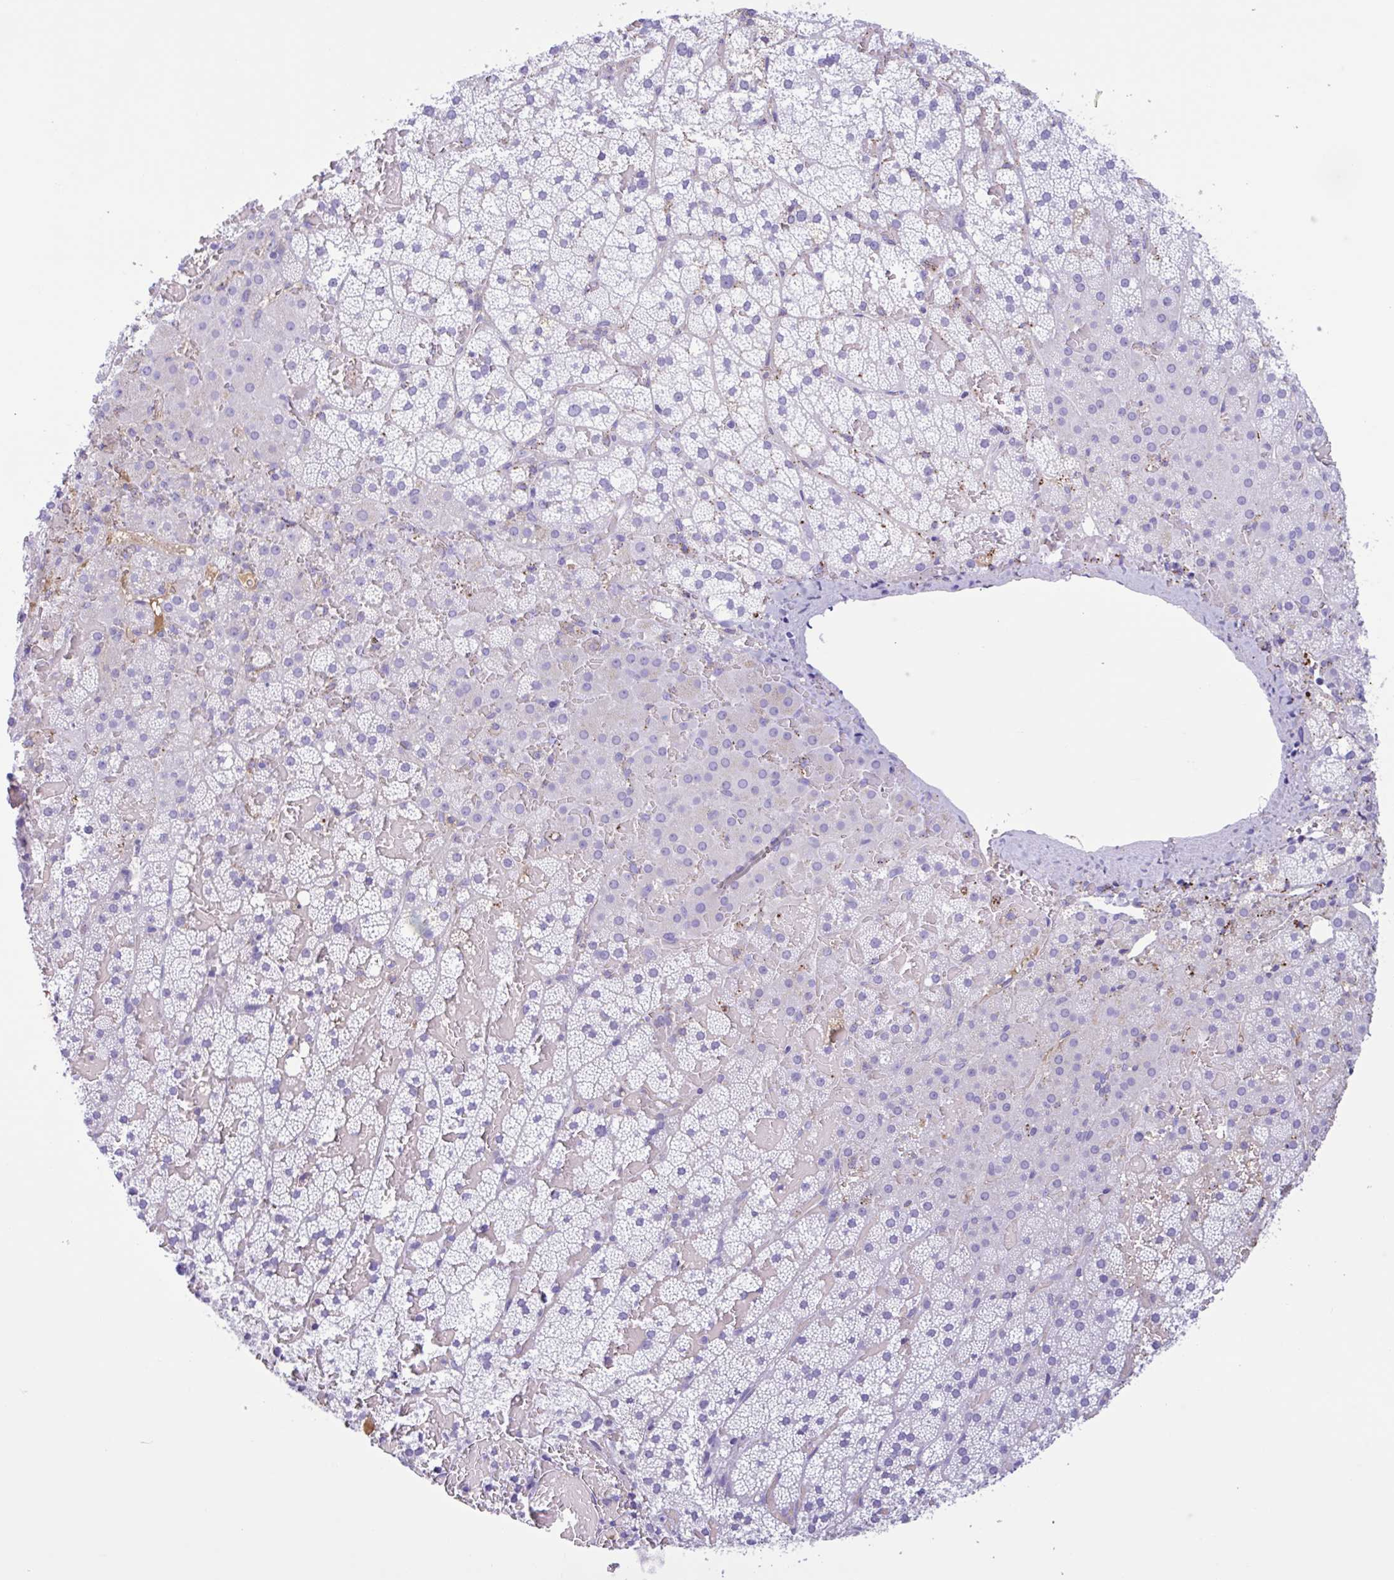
{"staining": {"intensity": "negative", "quantity": "none", "location": "none"}, "tissue": "adrenal gland", "cell_type": "Glandular cells", "image_type": "normal", "snomed": [{"axis": "morphology", "description": "Normal tissue, NOS"}, {"axis": "topography", "description": "Adrenal gland"}], "caption": "Human adrenal gland stained for a protein using immunohistochemistry exhibits no staining in glandular cells.", "gene": "LARGE2", "patient": {"sex": "male", "age": 53}}